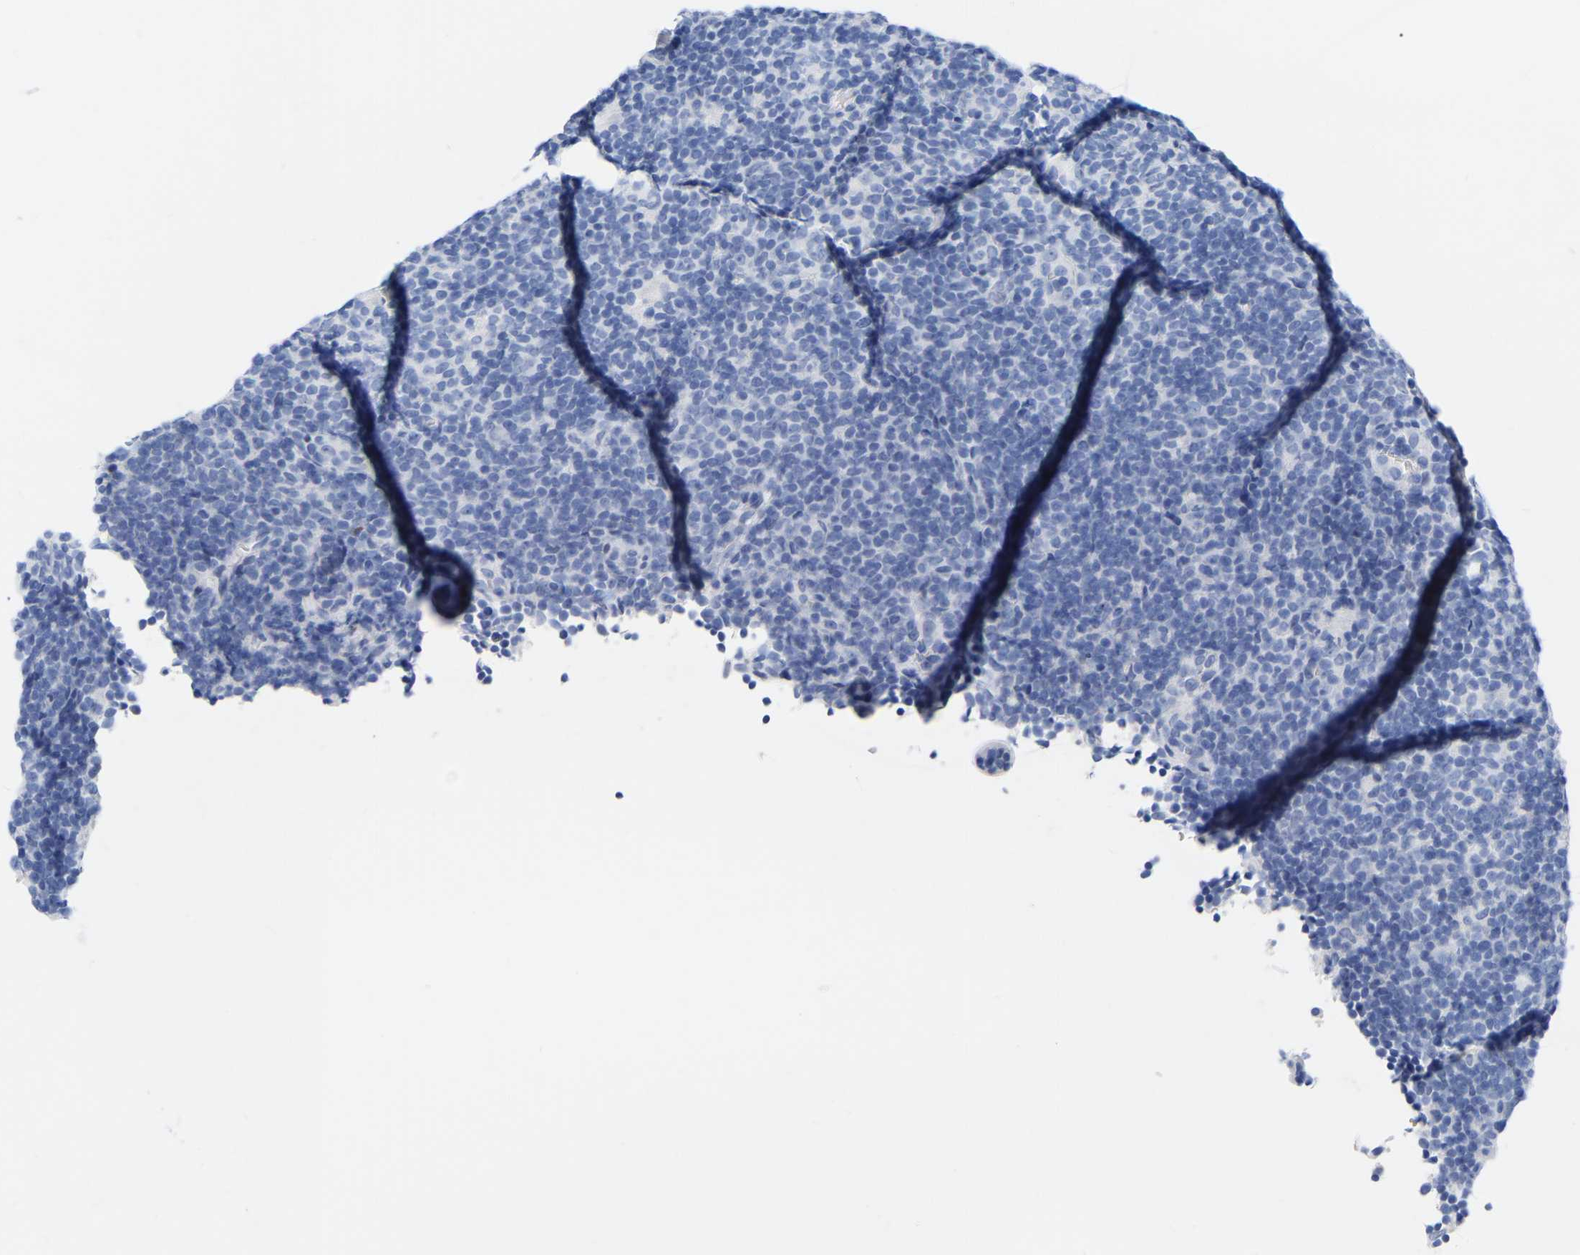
{"staining": {"intensity": "negative", "quantity": "none", "location": "none"}, "tissue": "lymphoma", "cell_type": "Tumor cells", "image_type": "cancer", "snomed": [{"axis": "morphology", "description": "Hodgkin's disease, NOS"}, {"axis": "topography", "description": "Lymph node"}], "caption": "DAB (3,3'-diaminobenzidine) immunohistochemical staining of Hodgkin's disease reveals no significant expression in tumor cells.", "gene": "ZNF629", "patient": {"sex": "female", "age": 57}}